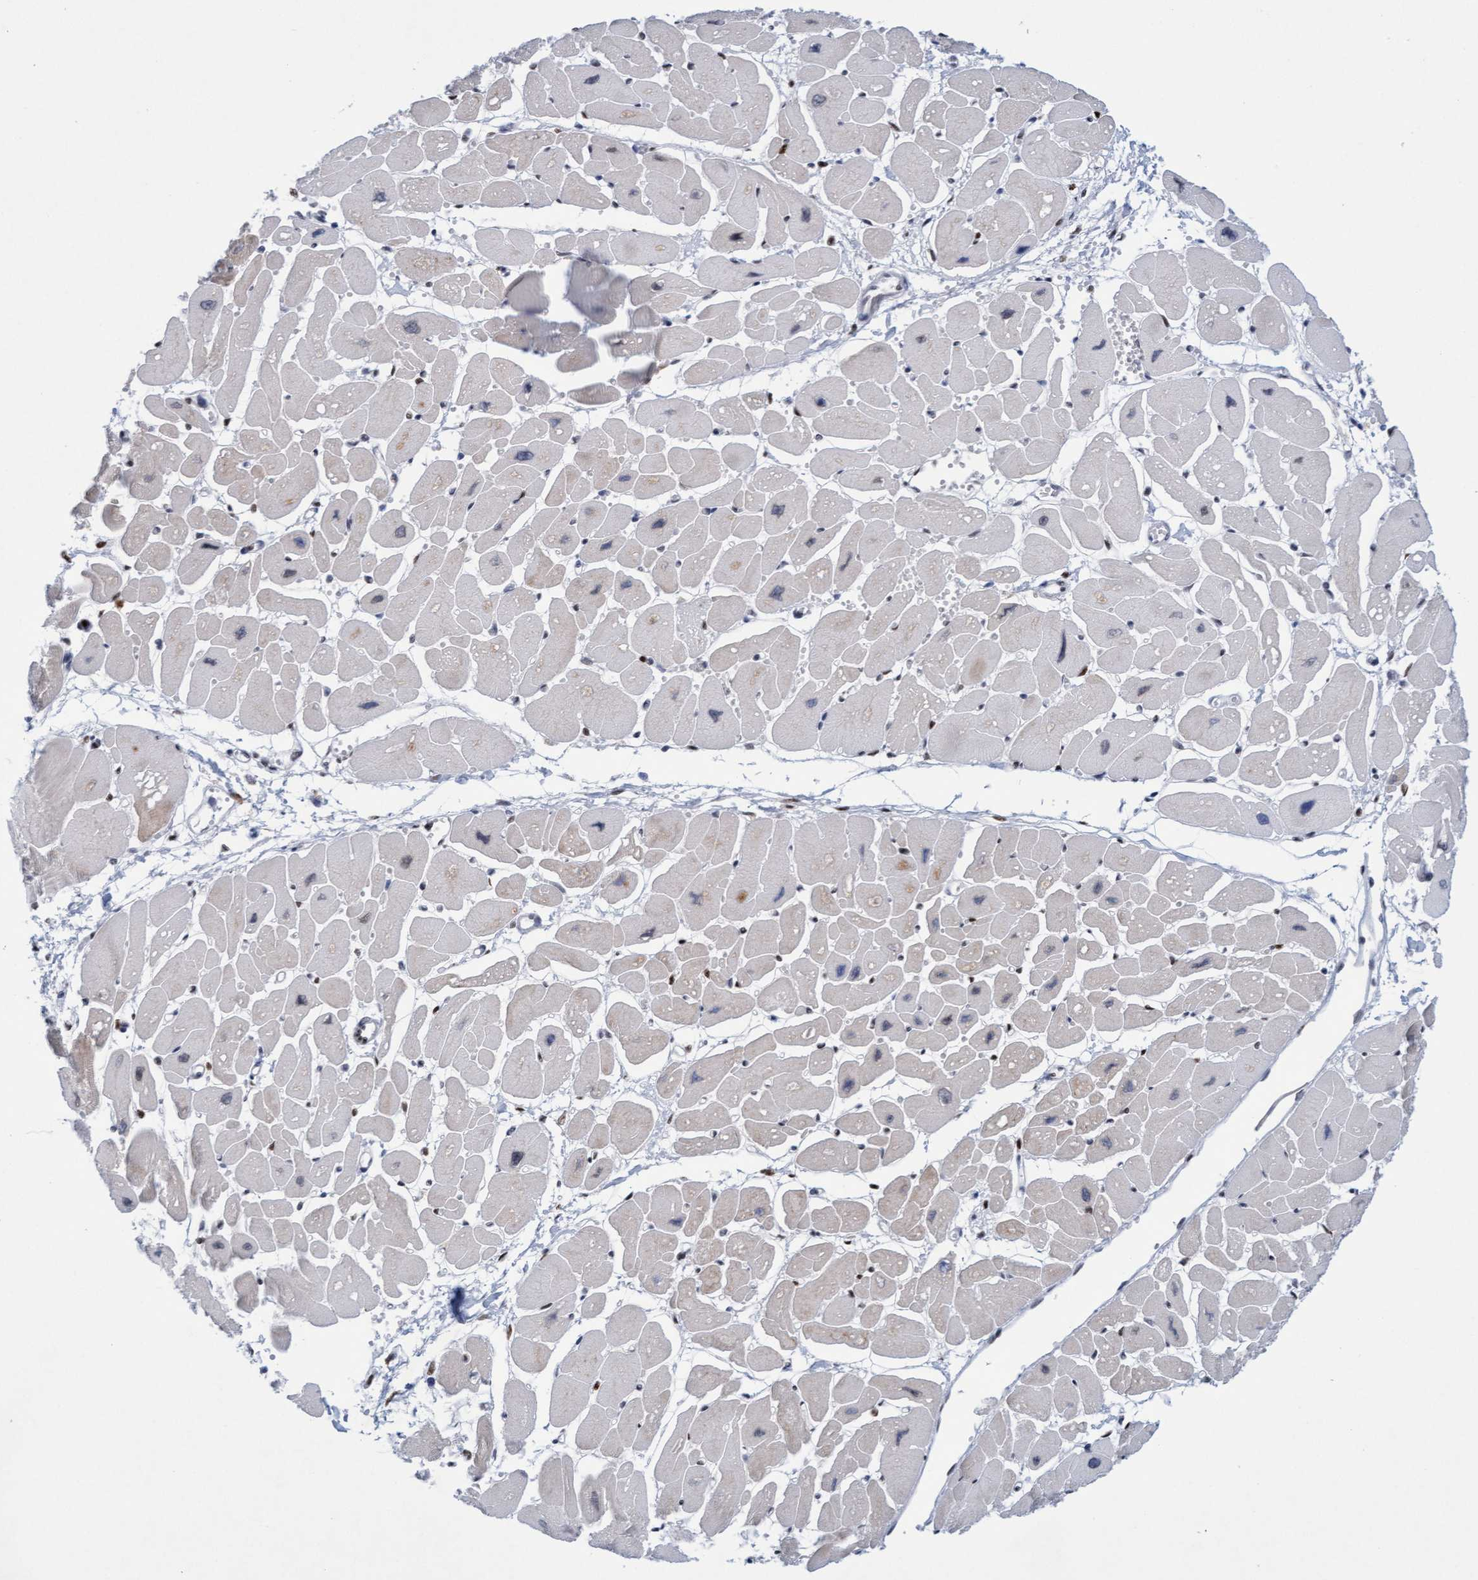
{"staining": {"intensity": "weak", "quantity": "25%-75%", "location": "nuclear"}, "tissue": "heart muscle", "cell_type": "Cardiomyocytes", "image_type": "normal", "snomed": [{"axis": "morphology", "description": "Normal tissue, NOS"}, {"axis": "topography", "description": "Heart"}], "caption": "A brown stain shows weak nuclear expression of a protein in cardiomyocytes of normal human heart muscle.", "gene": "GLRX2", "patient": {"sex": "female", "age": 54}}